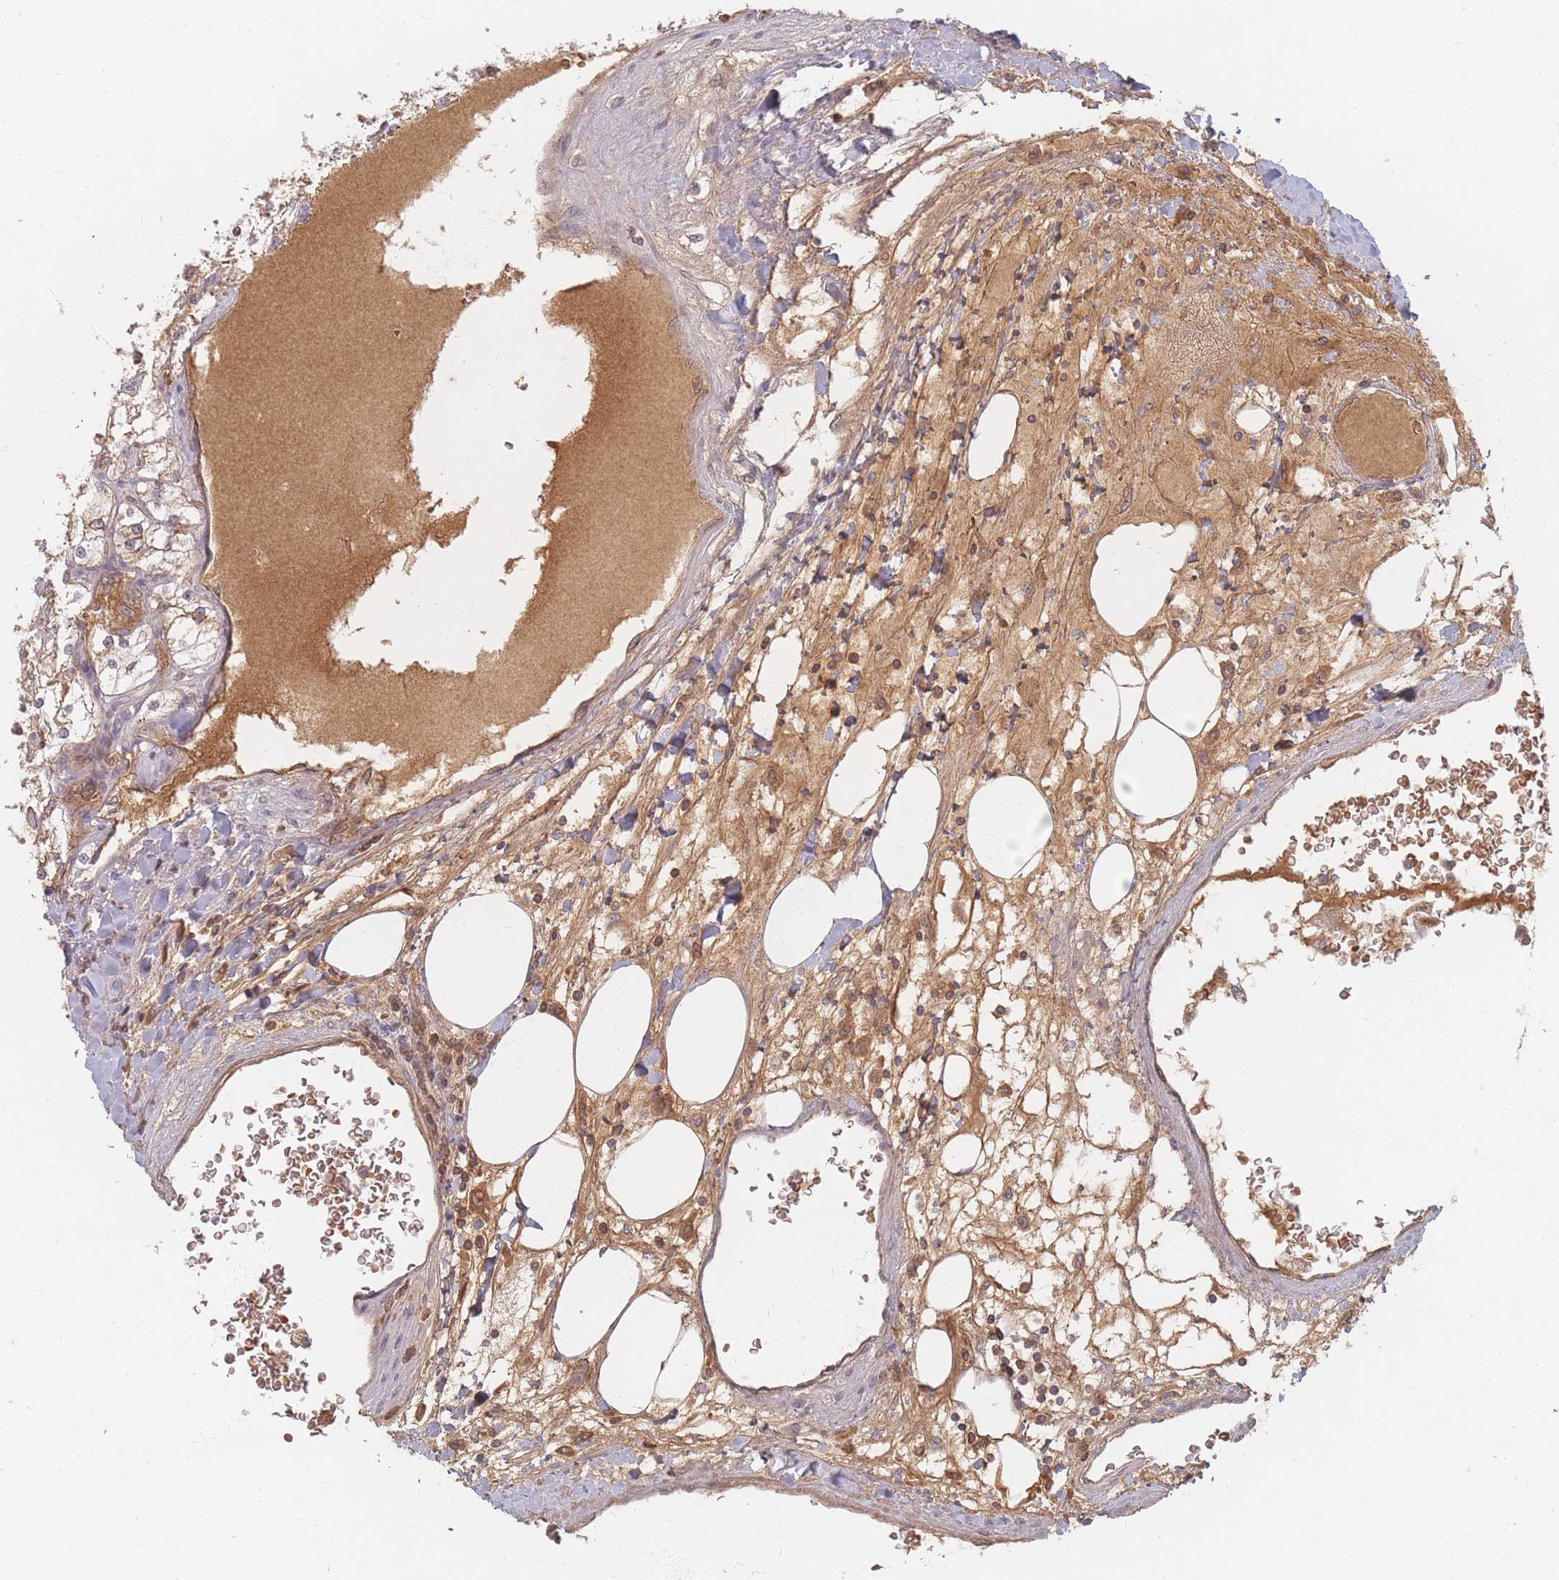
{"staining": {"intensity": "moderate", "quantity": ">75%", "location": "cytoplasmic/membranous"}, "tissue": "renal cancer", "cell_type": "Tumor cells", "image_type": "cancer", "snomed": [{"axis": "morphology", "description": "Adenocarcinoma, NOS"}, {"axis": "topography", "description": "Kidney"}], "caption": "Immunohistochemical staining of human adenocarcinoma (renal) demonstrates moderate cytoplasmic/membranous protein staining in approximately >75% of tumor cells.", "gene": "OR2M4", "patient": {"sex": "male", "age": 80}}